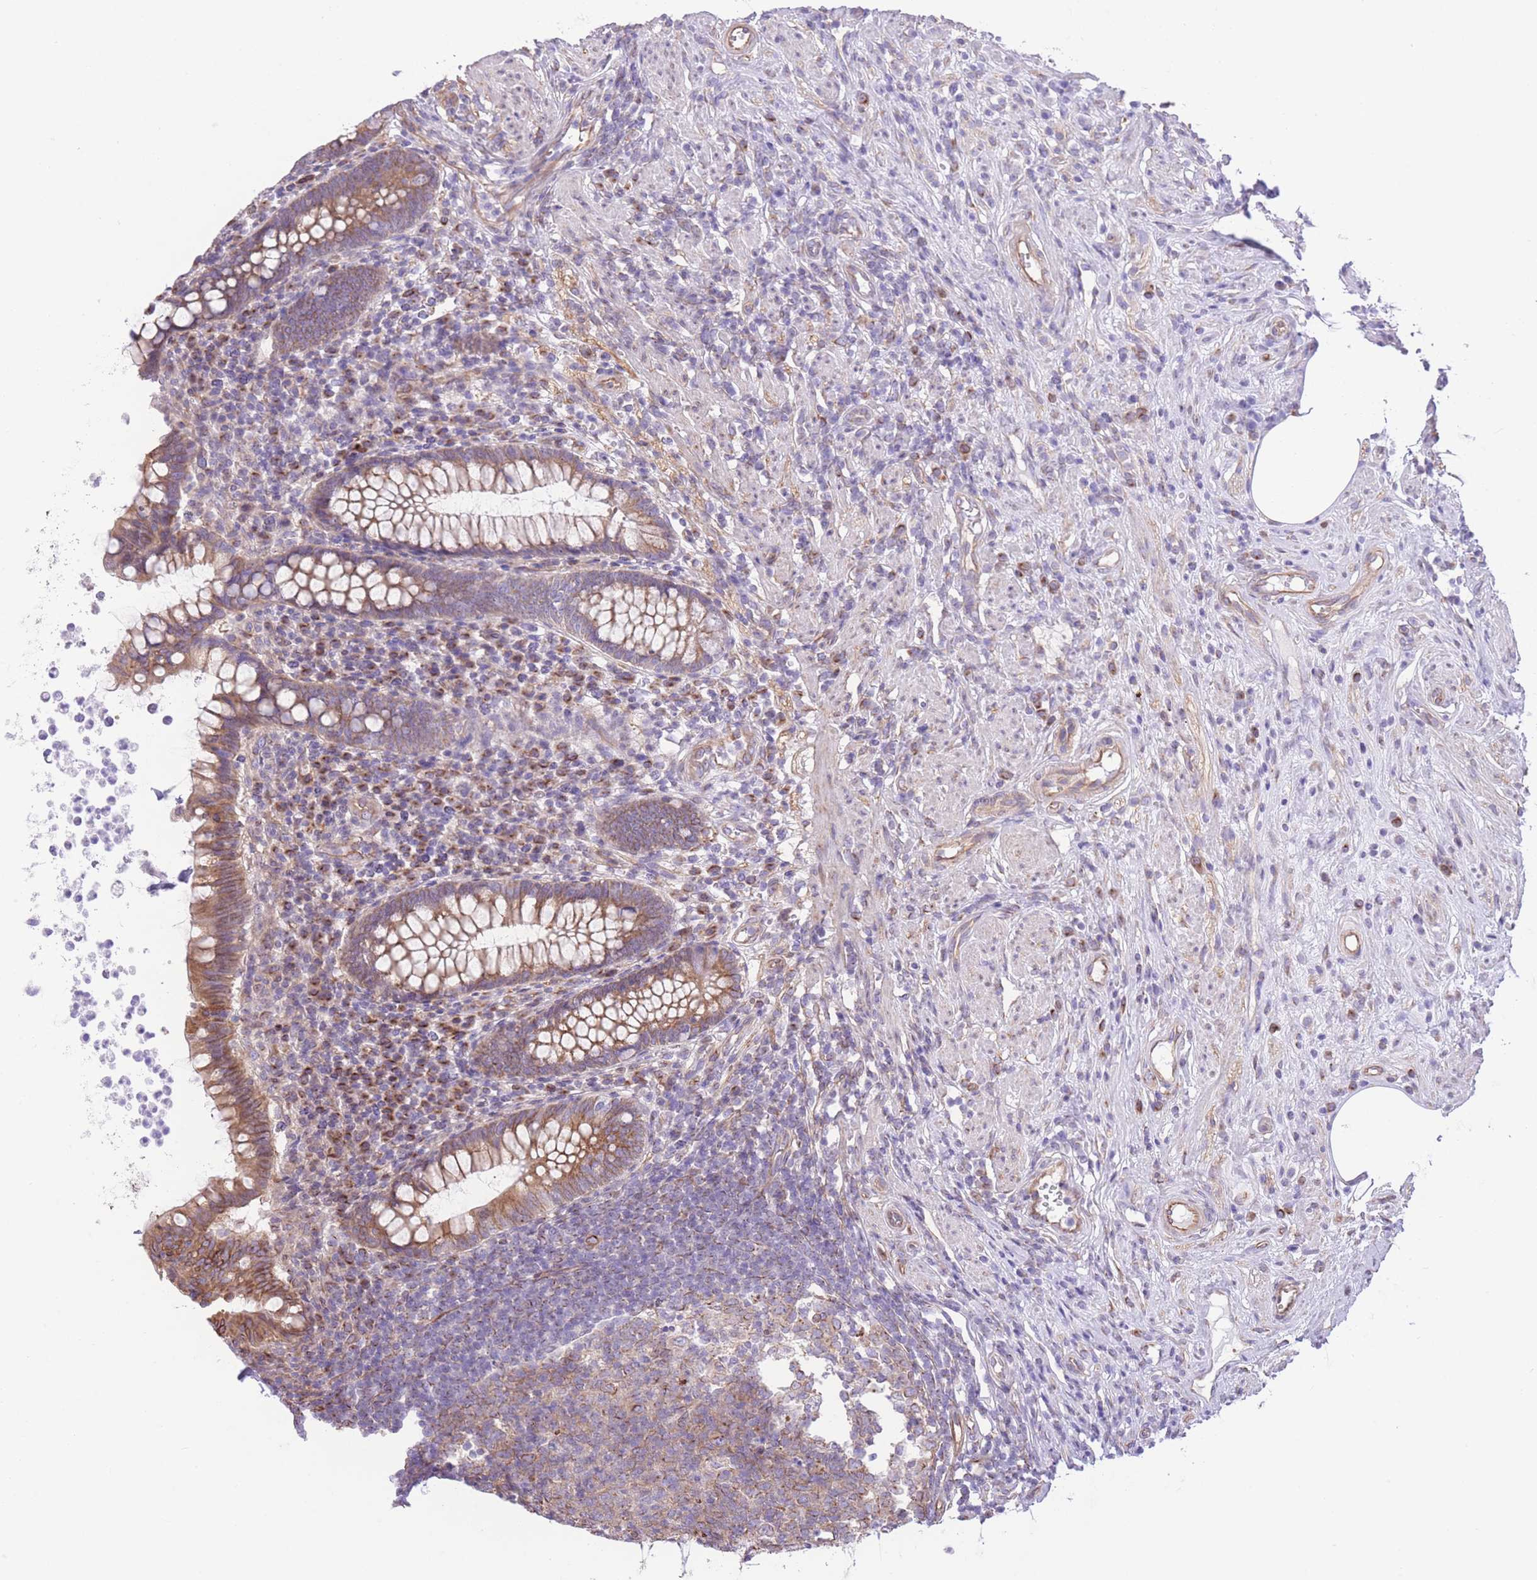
{"staining": {"intensity": "moderate", "quantity": ">75%", "location": "cytoplasmic/membranous"}, "tissue": "appendix", "cell_type": "Glandular cells", "image_type": "normal", "snomed": [{"axis": "morphology", "description": "Normal tissue, NOS"}, {"axis": "topography", "description": "Appendix"}], "caption": "Appendix stained for a protein (brown) exhibits moderate cytoplasmic/membranous positive staining in approximately >75% of glandular cells.", "gene": "RHOU", "patient": {"sex": "female", "age": 56}}